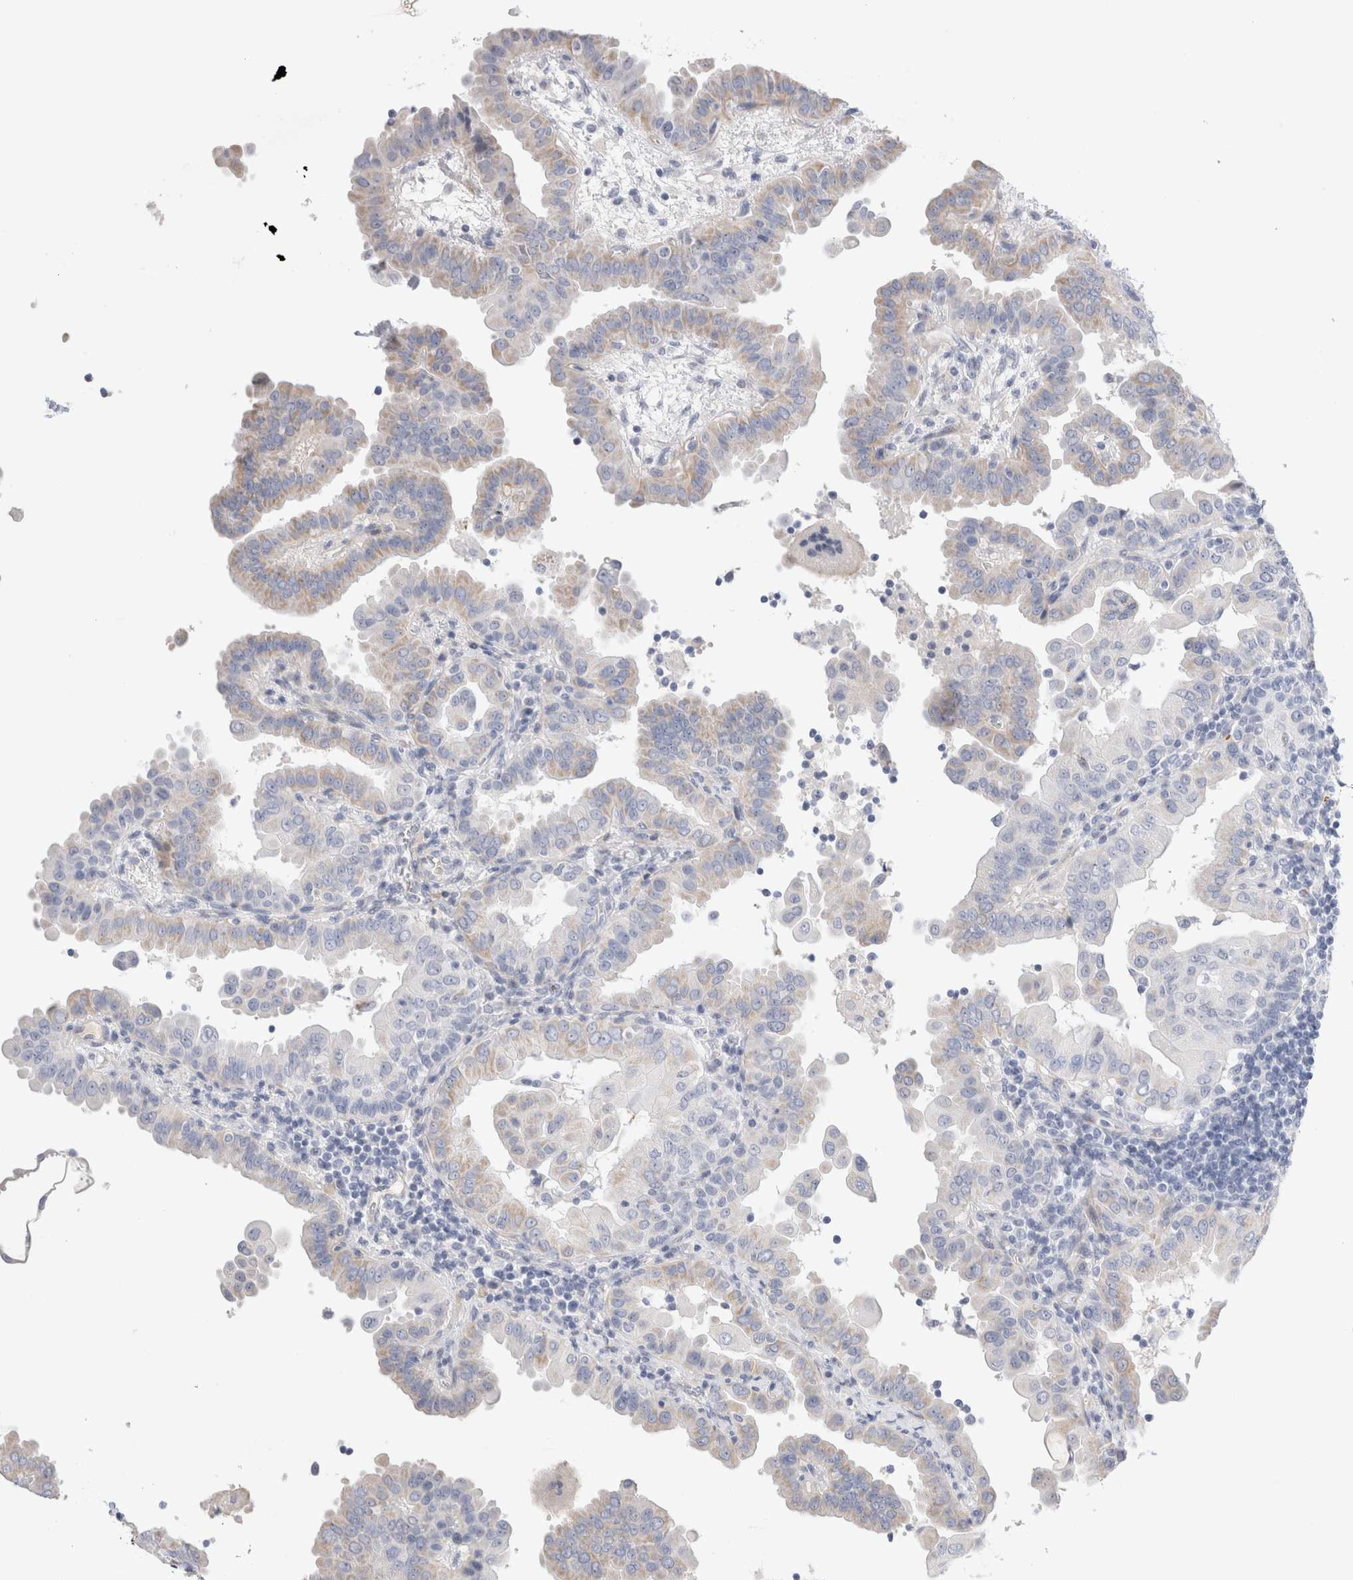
{"staining": {"intensity": "negative", "quantity": "none", "location": "none"}, "tissue": "thyroid cancer", "cell_type": "Tumor cells", "image_type": "cancer", "snomed": [{"axis": "morphology", "description": "Papillary adenocarcinoma, NOS"}, {"axis": "topography", "description": "Thyroid gland"}], "caption": "A high-resolution photomicrograph shows immunohistochemistry staining of papillary adenocarcinoma (thyroid), which exhibits no significant staining in tumor cells.", "gene": "ECHDC2", "patient": {"sex": "male", "age": 33}}